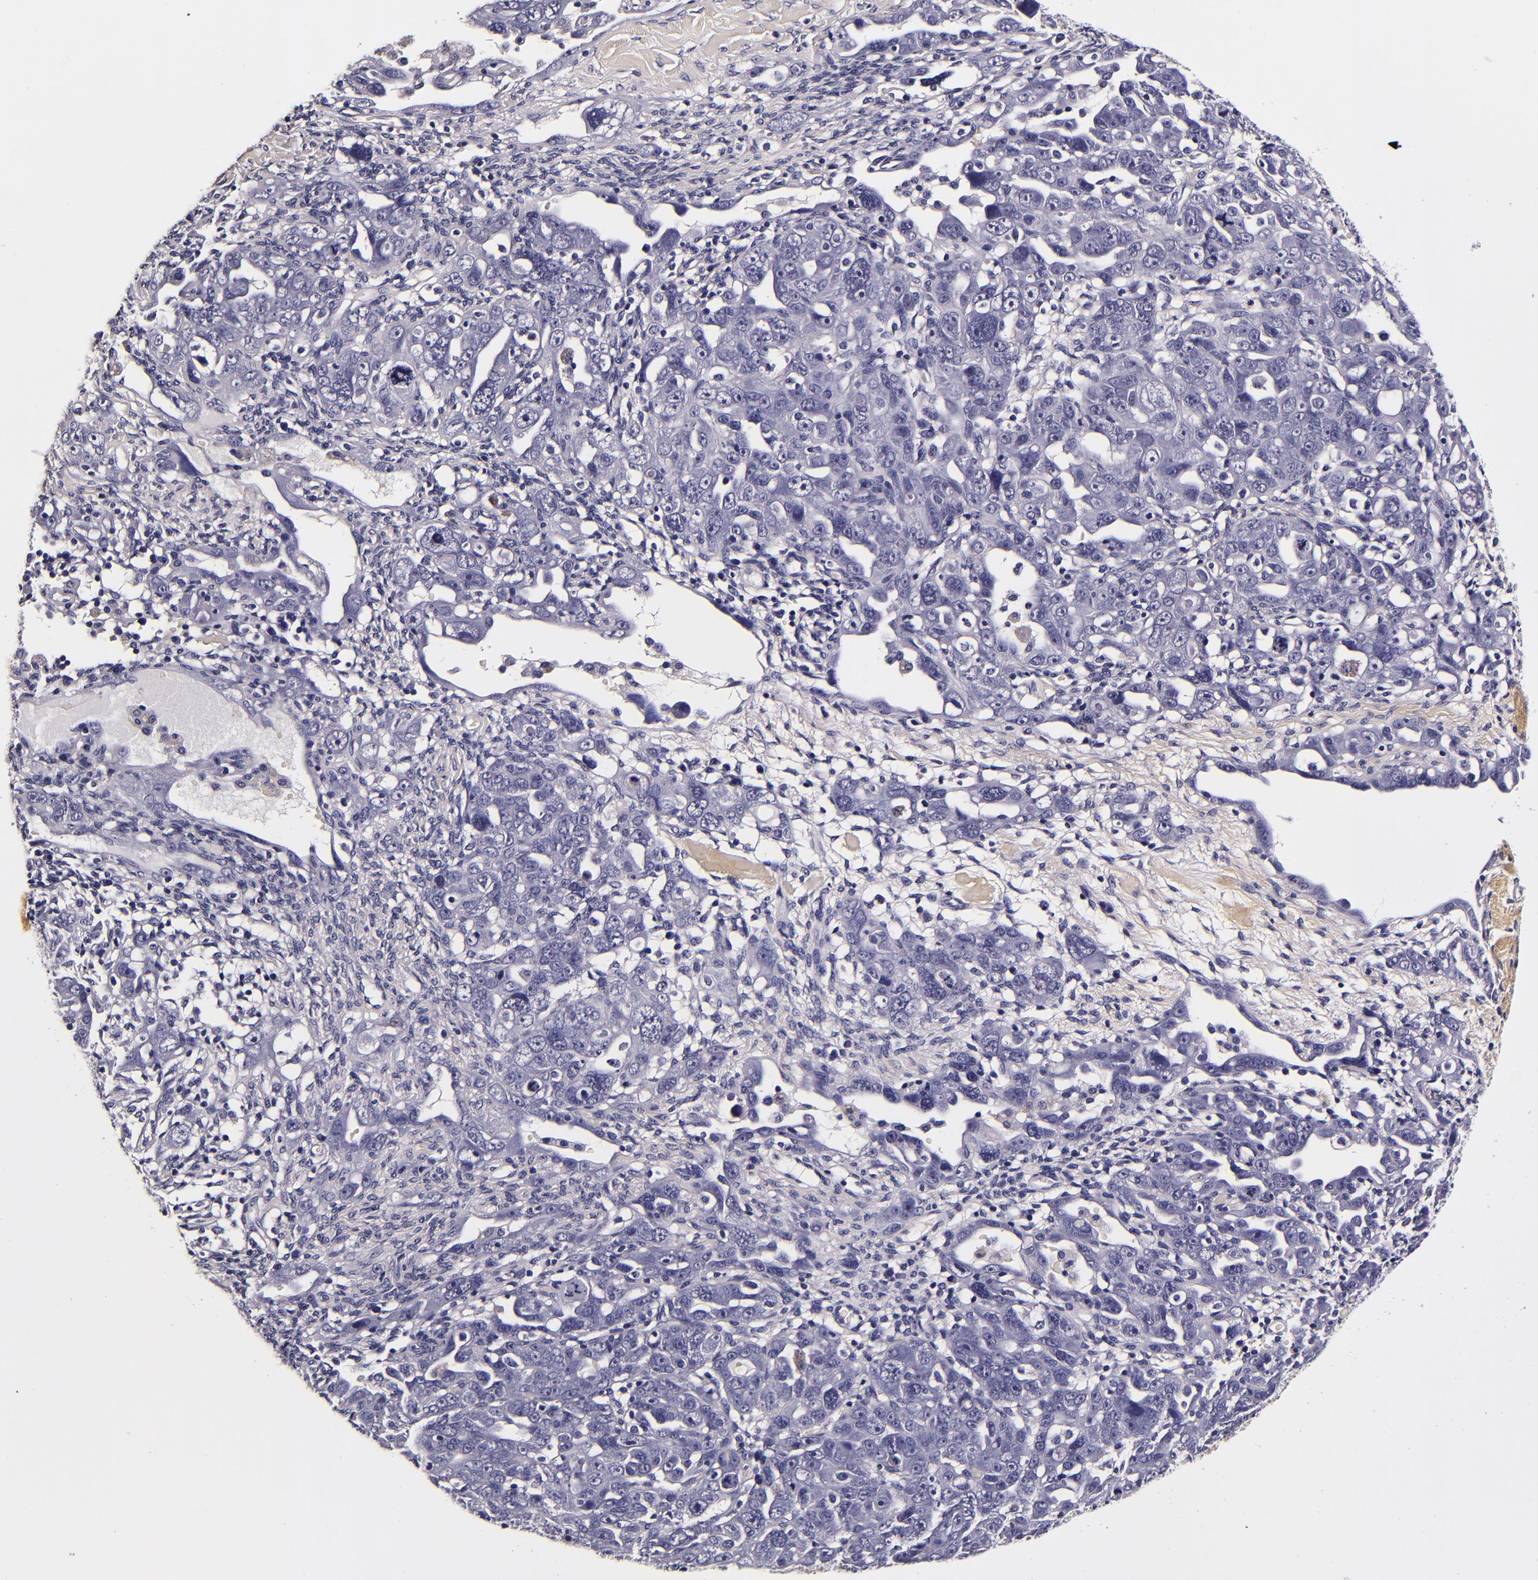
{"staining": {"intensity": "negative", "quantity": "none", "location": "none"}, "tissue": "ovarian cancer", "cell_type": "Tumor cells", "image_type": "cancer", "snomed": [{"axis": "morphology", "description": "Cystadenocarcinoma, serous, NOS"}, {"axis": "topography", "description": "Ovary"}], "caption": "Immunohistochemical staining of ovarian cancer shows no significant expression in tumor cells. The staining was performed using DAB to visualize the protein expression in brown, while the nuclei were stained in blue with hematoxylin (Magnification: 20x).", "gene": "FBN1", "patient": {"sex": "female", "age": 66}}